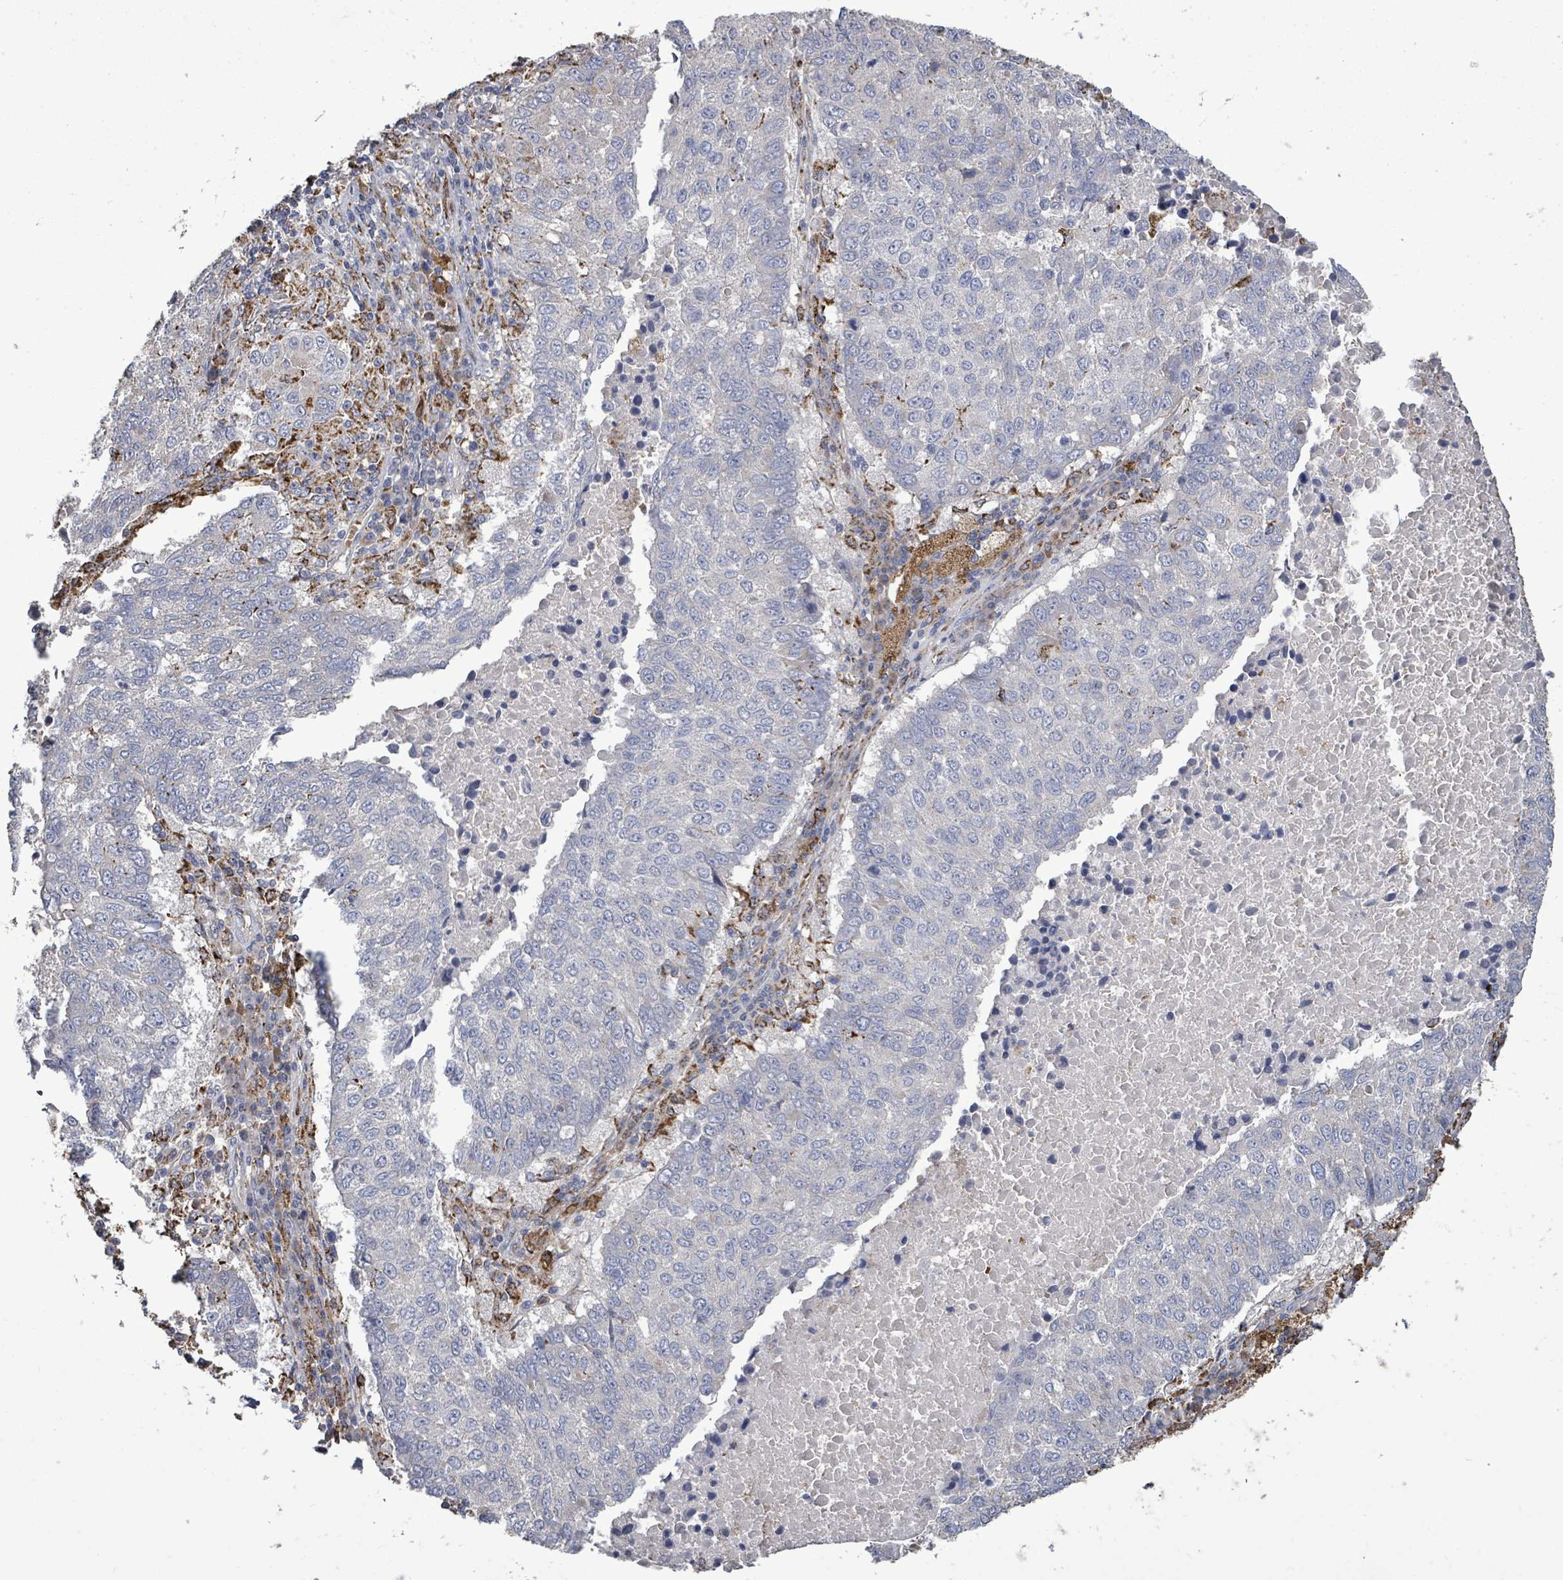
{"staining": {"intensity": "negative", "quantity": "none", "location": "none"}, "tissue": "lung cancer", "cell_type": "Tumor cells", "image_type": "cancer", "snomed": [{"axis": "morphology", "description": "Squamous cell carcinoma, NOS"}, {"axis": "topography", "description": "Lung"}], "caption": "This is an IHC micrograph of human squamous cell carcinoma (lung). There is no expression in tumor cells.", "gene": "MTMR12", "patient": {"sex": "male", "age": 73}}